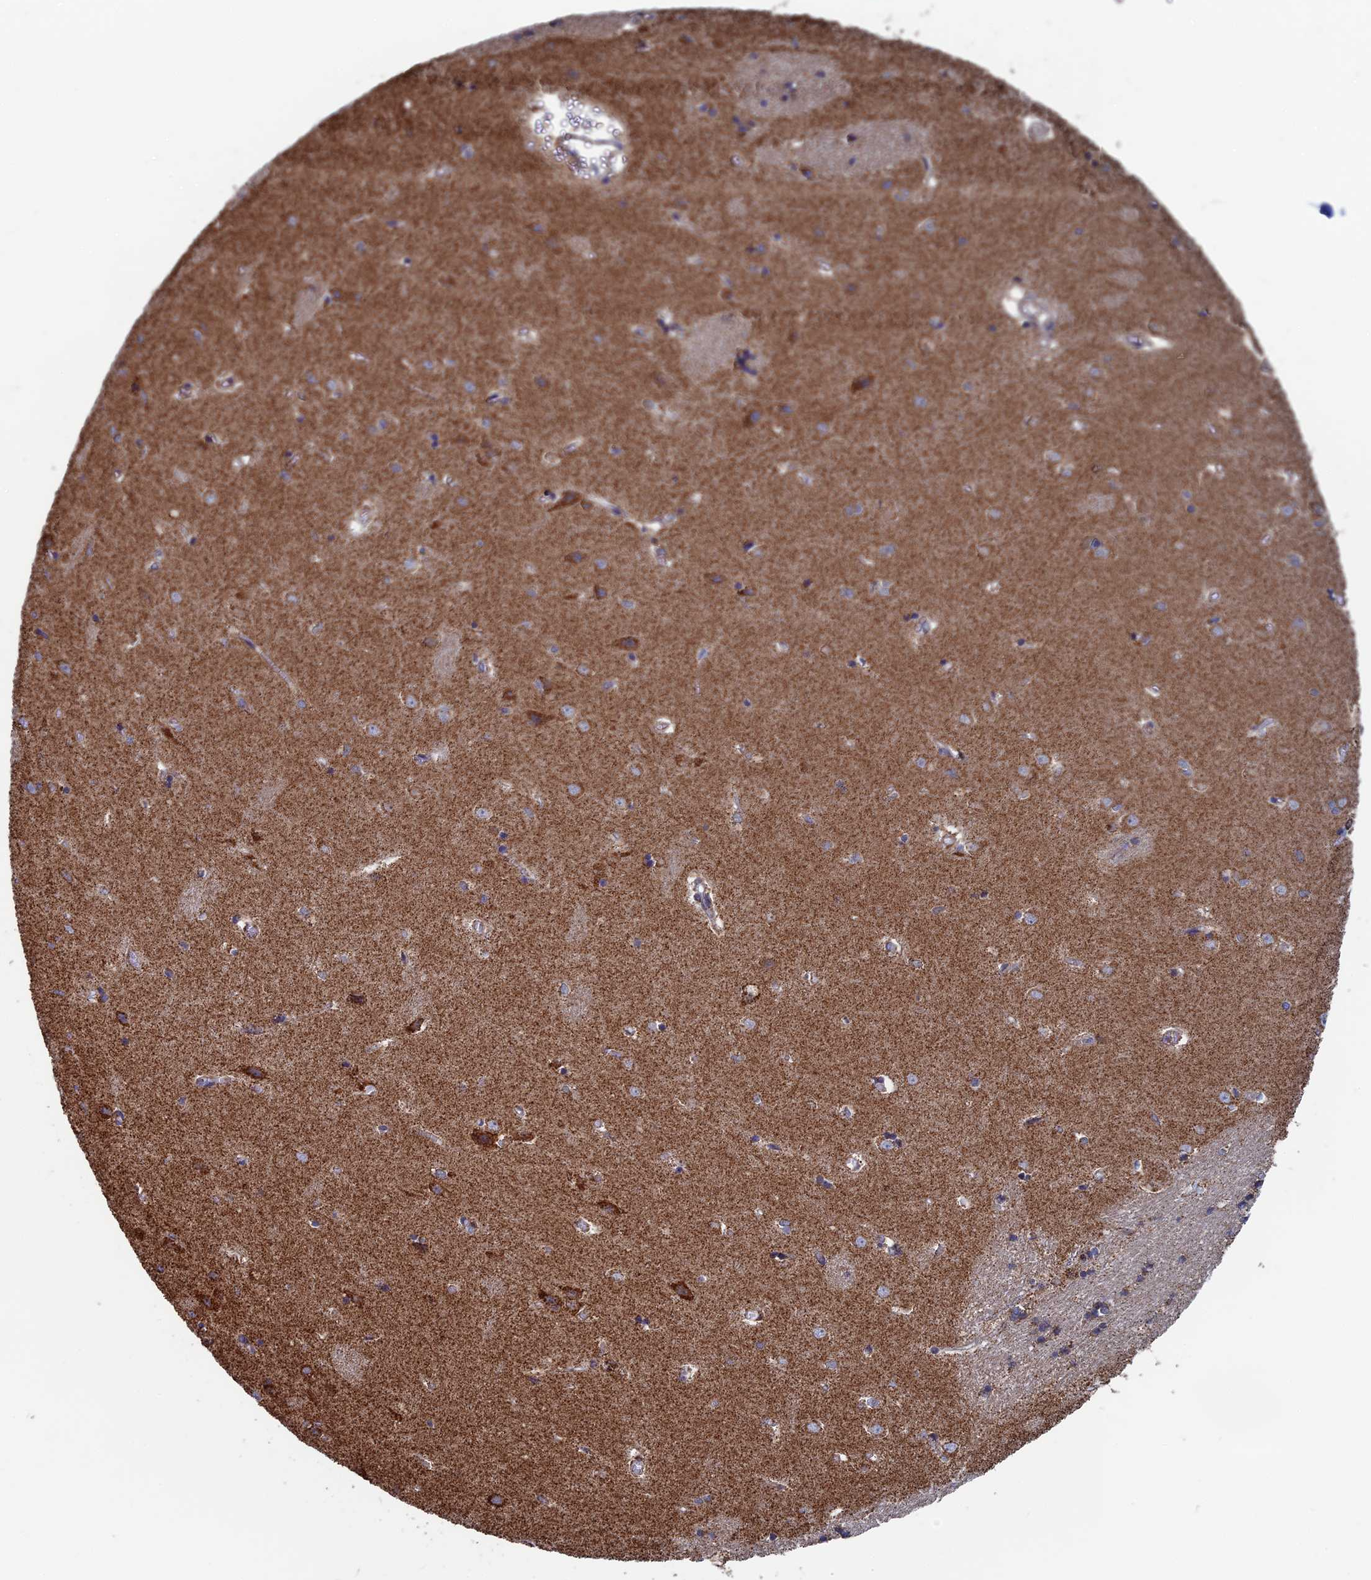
{"staining": {"intensity": "weak", "quantity": "25%-75%", "location": "cytoplasmic/membranous"}, "tissue": "caudate", "cell_type": "Glial cells", "image_type": "normal", "snomed": [{"axis": "morphology", "description": "Normal tissue, NOS"}, {"axis": "topography", "description": "Lateral ventricle wall"}], "caption": "IHC image of normal caudate stained for a protein (brown), which shows low levels of weak cytoplasmic/membranous staining in about 25%-75% of glial cells.", "gene": "SEC24D", "patient": {"sex": "male", "age": 37}}